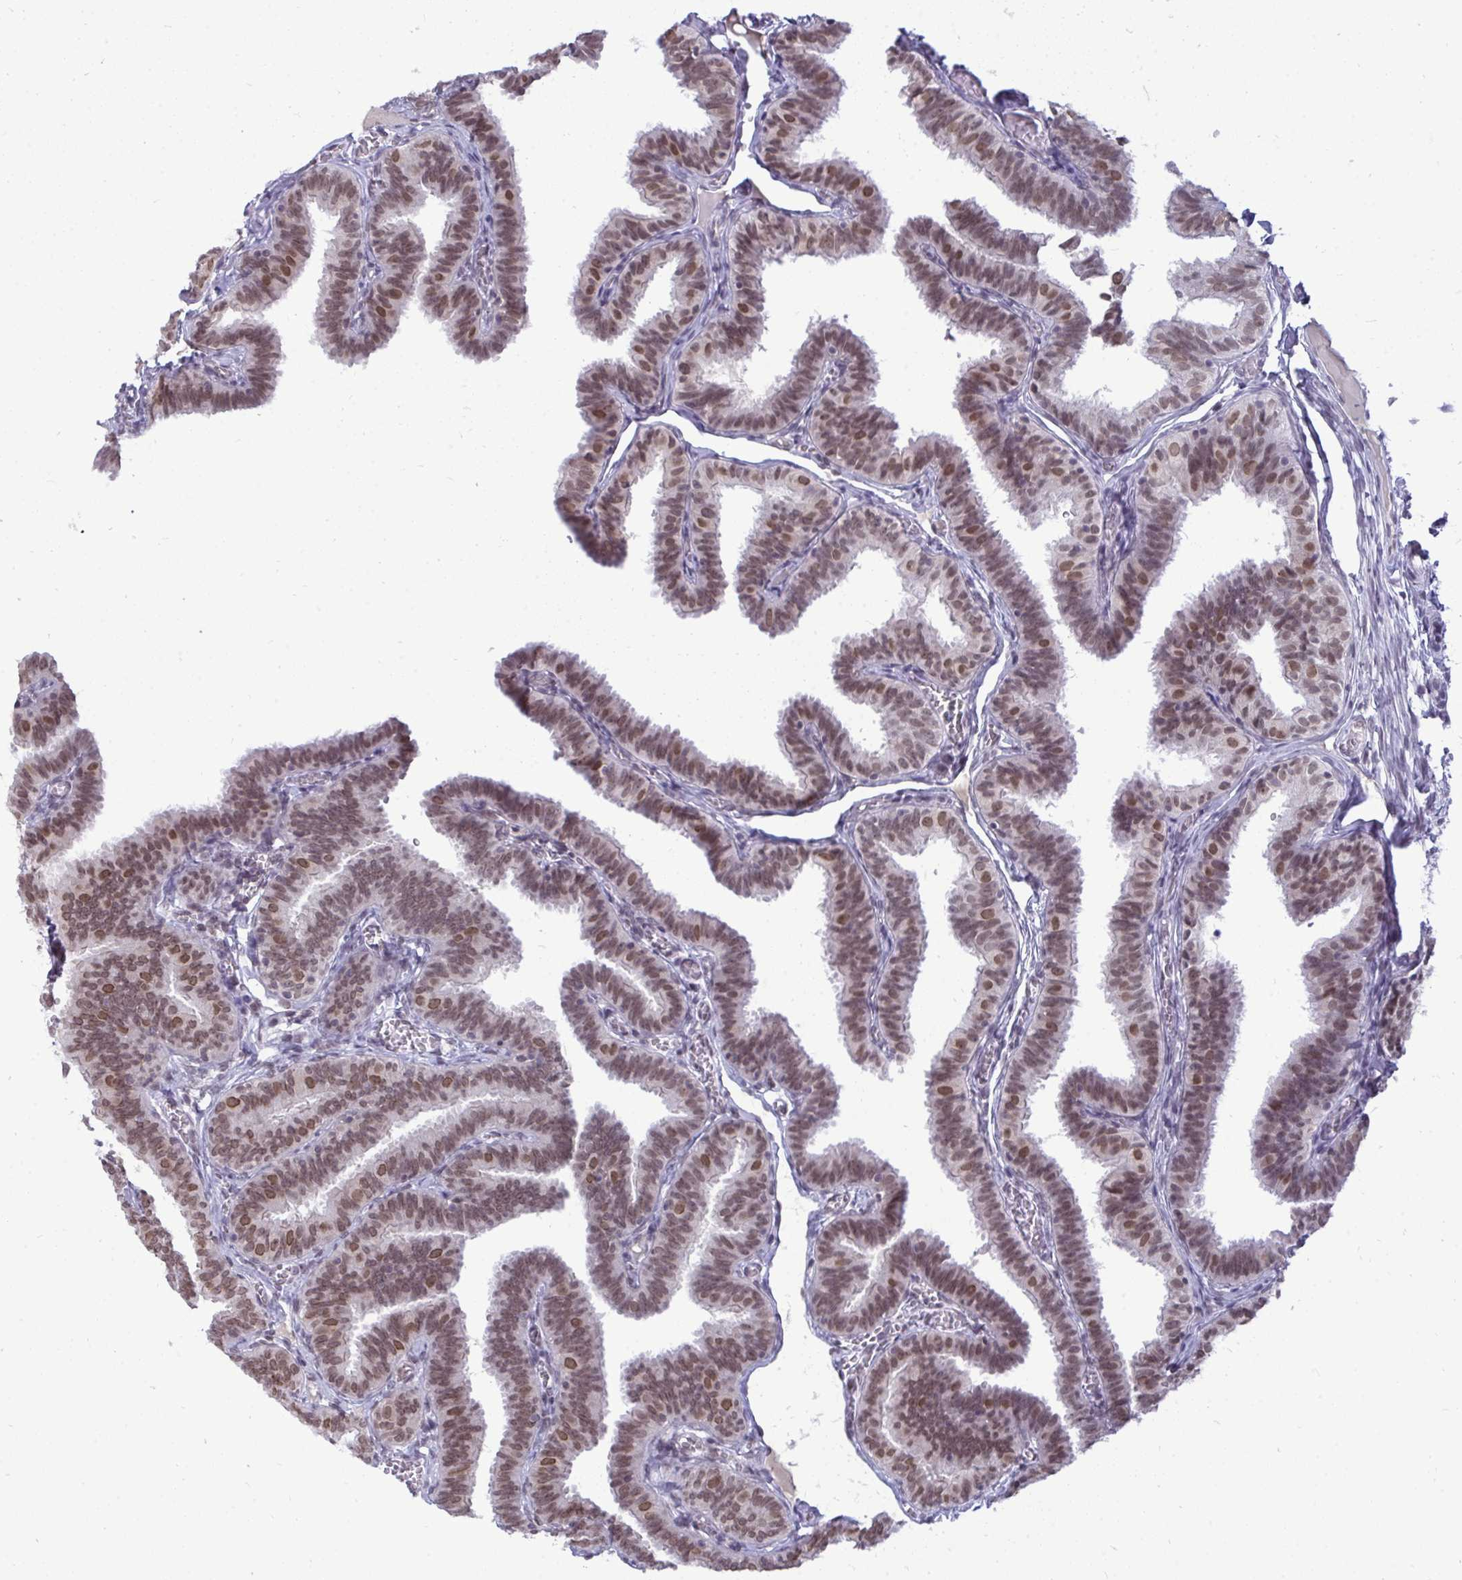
{"staining": {"intensity": "moderate", "quantity": ">75%", "location": "nuclear"}, "tissue": "fallopian tube", "cell_type": "Glandular cells", "image_type": "normal", "snomed": [{"axis": "morphology", "description": "Normal tissue, NOS"}, {"axis": "topography", "description": "Fallopian tube"}], "caption": "Approximately >75% of glandular cells in unremarkable fallopian tube reveal moderate nuclear protein staining as visualized by brown immunohistochemical staining.", "gene": "JPT1", "patient": {"sex": "female", "age": 25}}